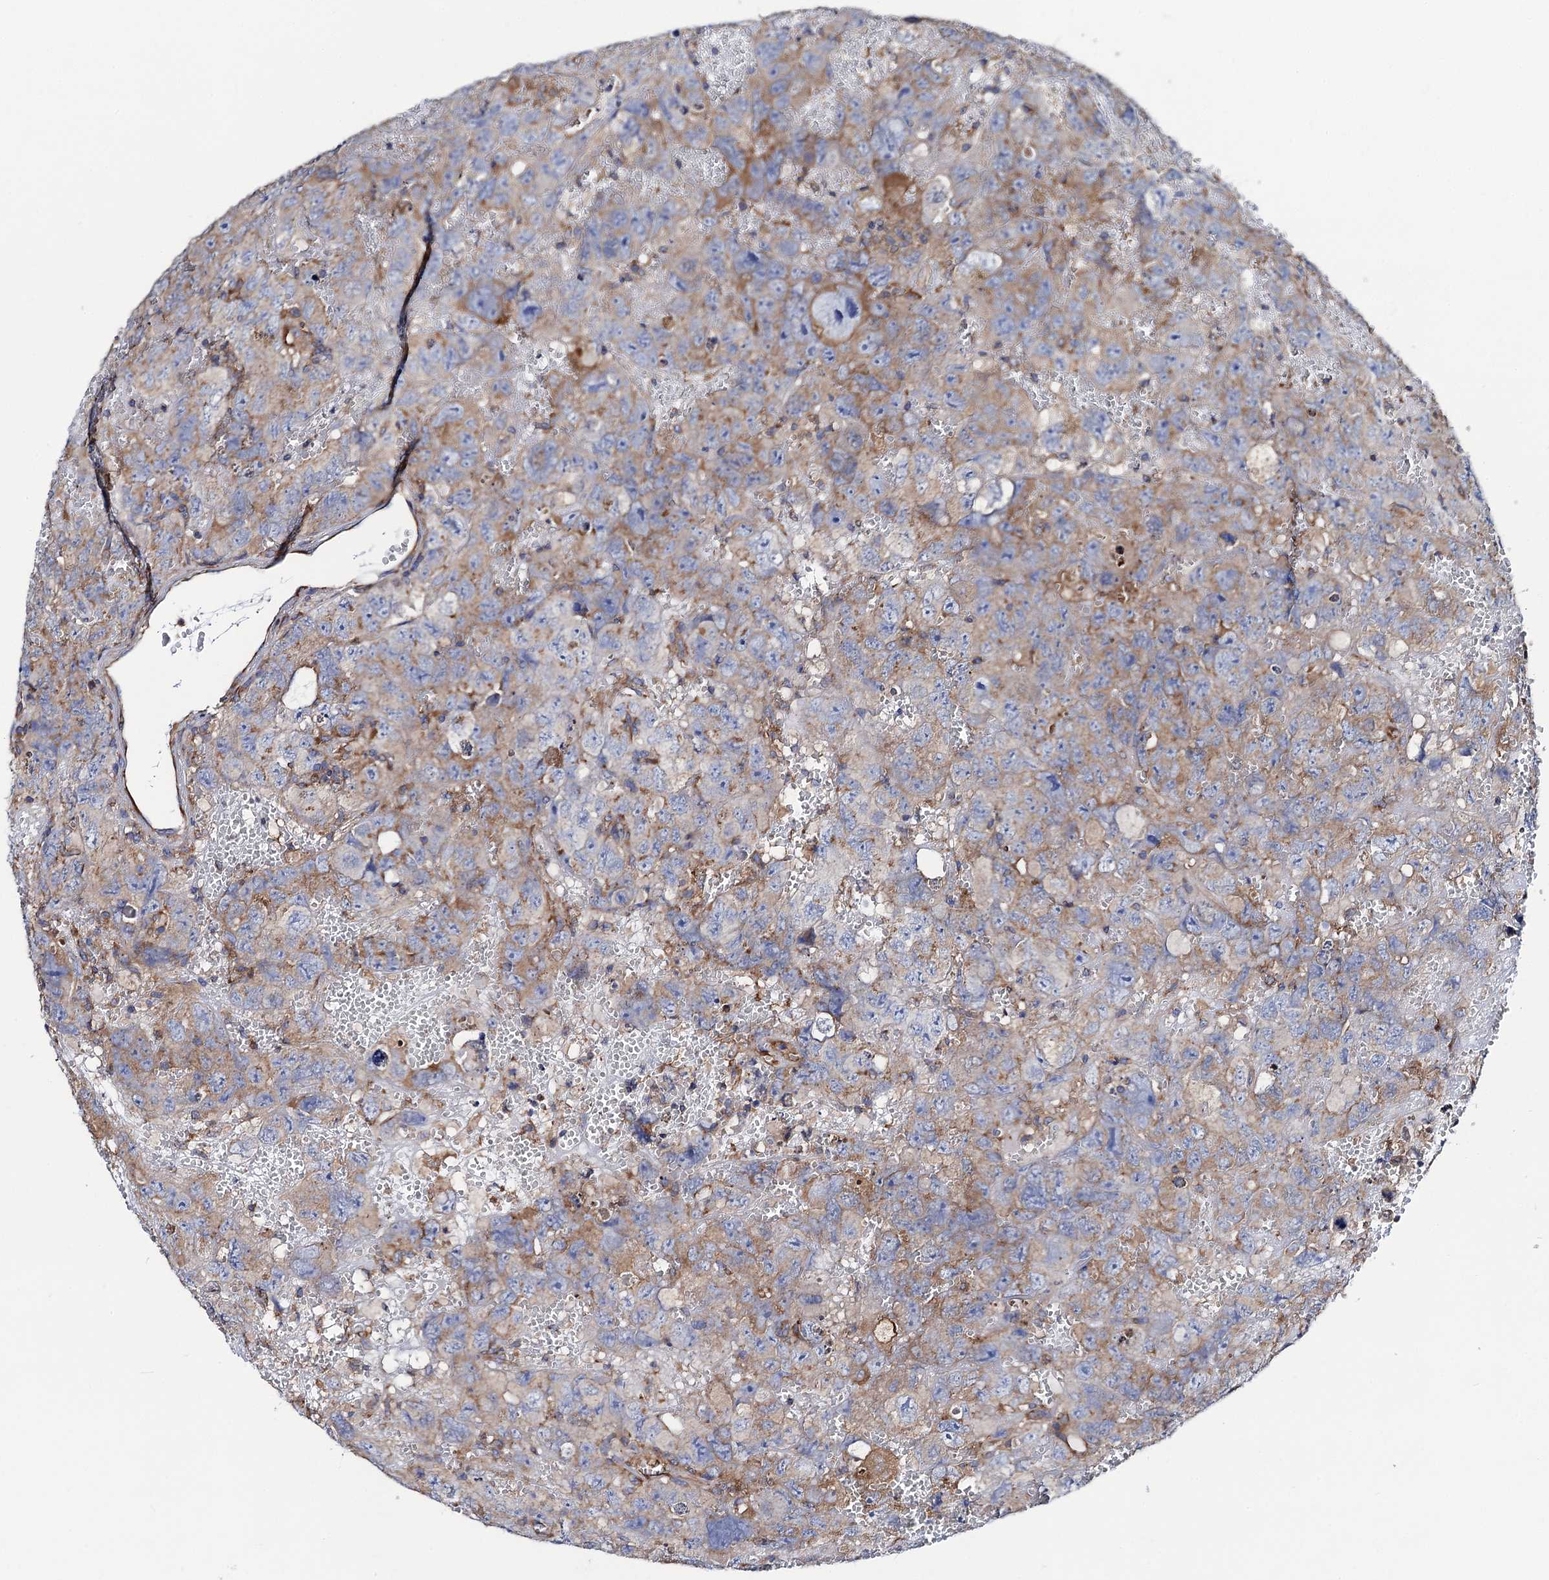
{"staining": {"intensity": "moderate", "quantity": "<25%", "location": "cytoplasmic/membranous"}, "tissue": "testis cancer", "cell_type": "Tumor cells", "image_type": "cancer", "snomed": [{"axis": "morphology", "description": "Carcinoma, Embryonal, NOS"}, {"axis": "topography", "description": "Testis"}], "caption": "Testis cancer stained with immunohistochemistry demonstrates moderate cytoplasmic/membranous expression in approximately <25% of tumor cells.", "gene": "DYDC1", "patient": {"sex": "male", "age": 45}}